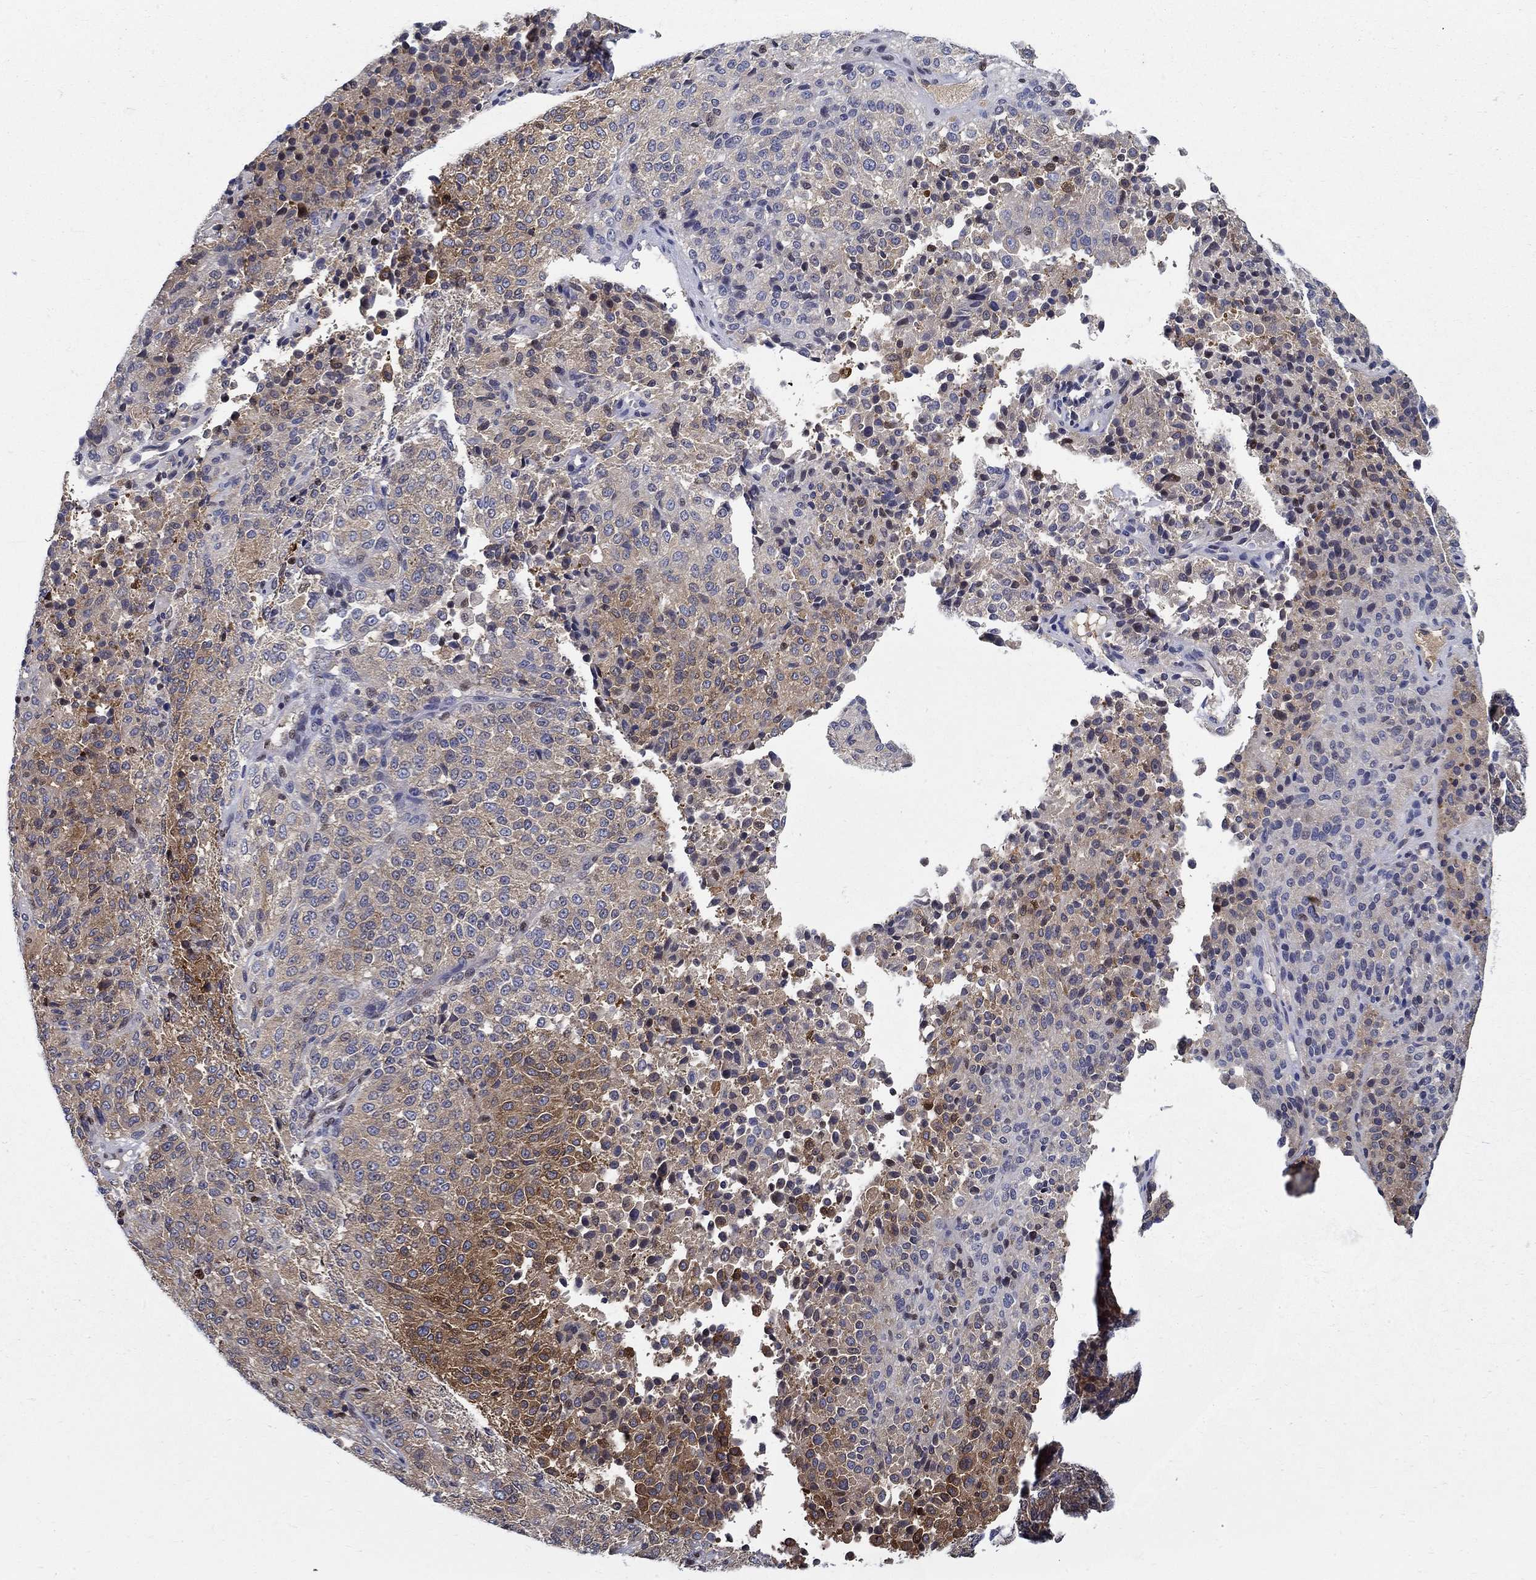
{"staining": {"intensity": "strong", "quantity": "<25%", "location": "cytoplasmic/membranous"}, "tissue": "melanoma", "cell_type": "Tumor cells", "image_type": "cancer", "snomed": [{"axis": "morphology", "description": "Malignant melanoma, Metastatic site"}, {"axis": "topography", "description": "Brain"}], "caption": "Tumor cells display strong cytoplasmic/membranous positivity in about <25% of cells in melanoma.", "gene": "ZNF594", "patient": {"sex": "female", "age": 56}}